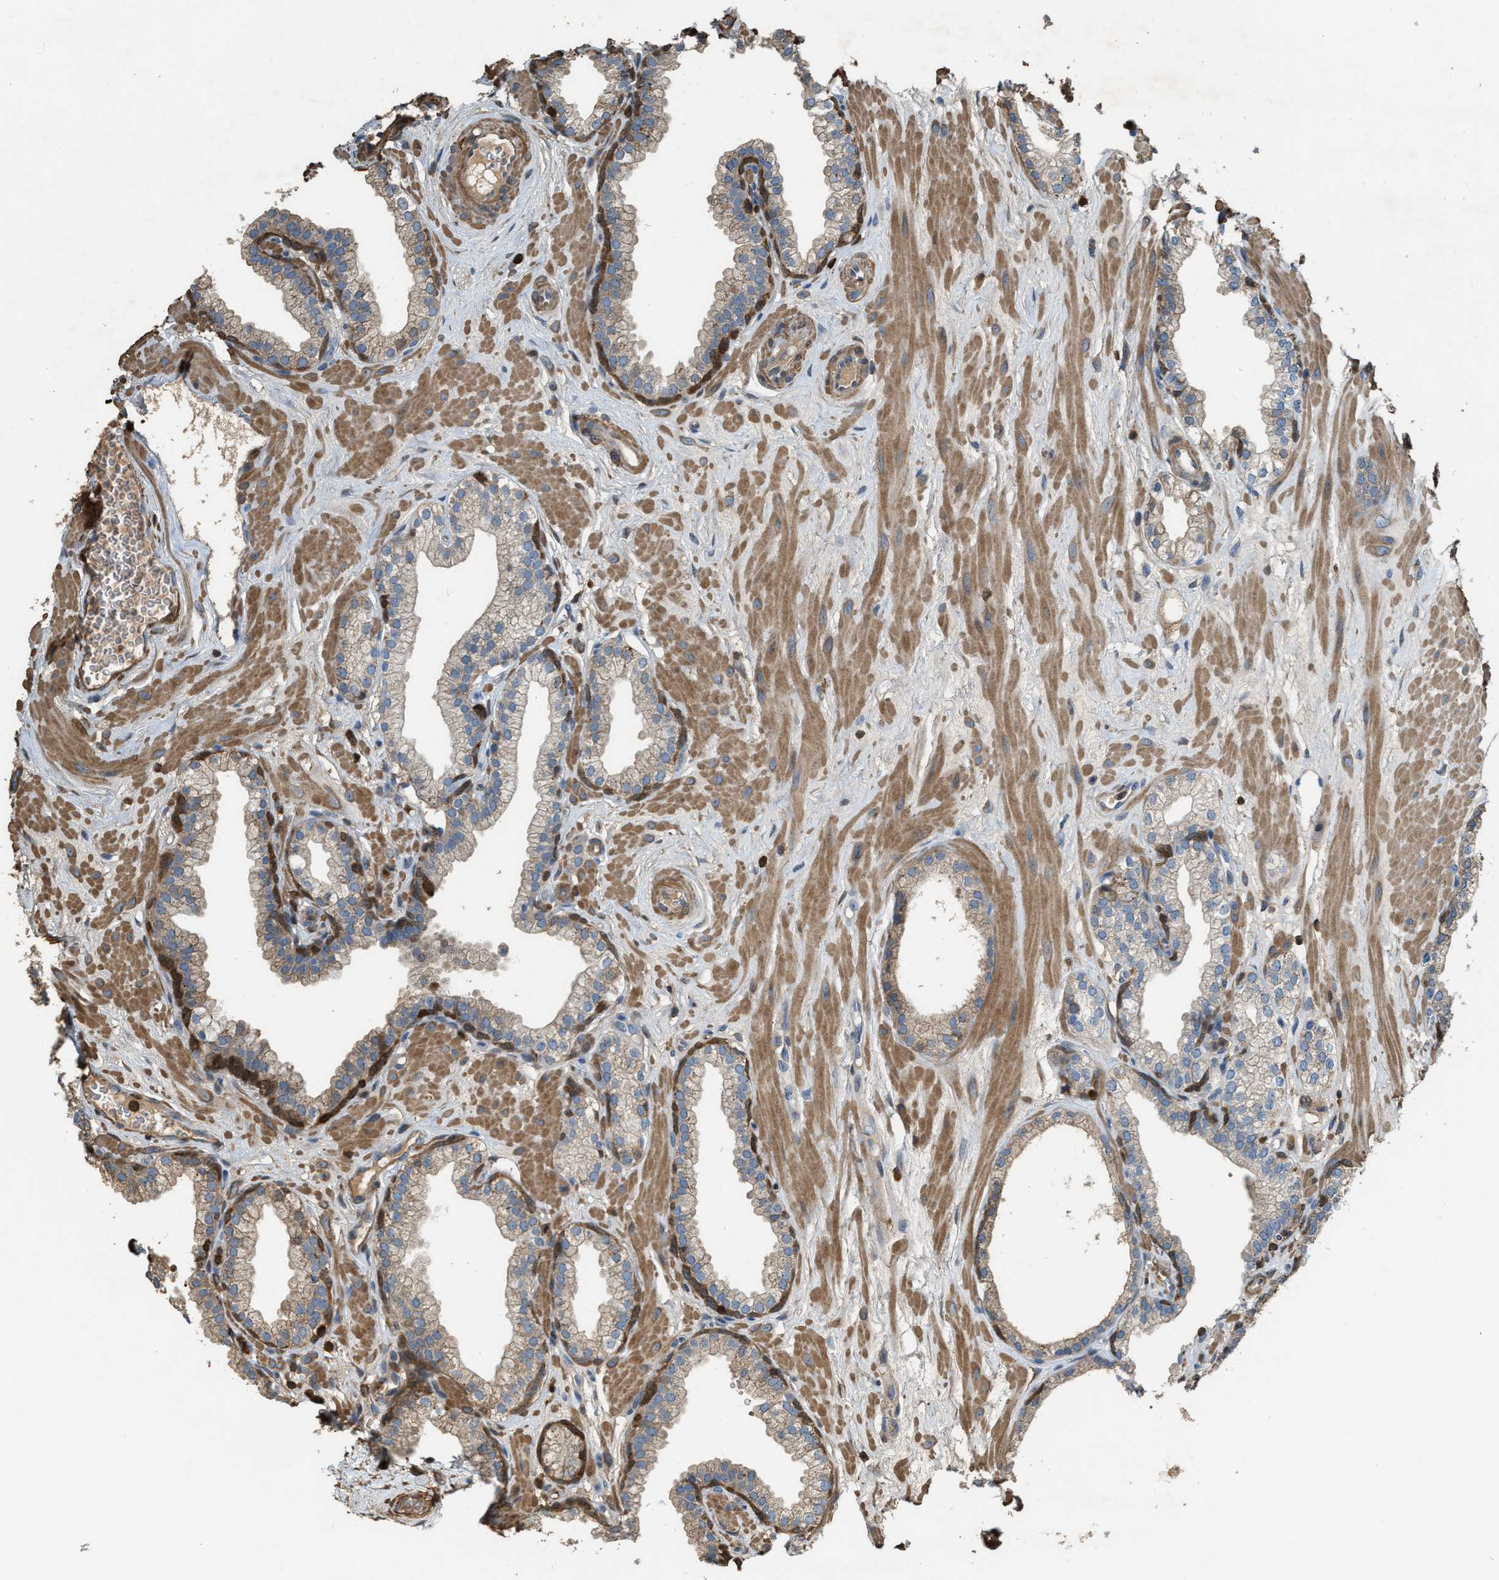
{"staining": {"intensity": "moderate", "quantity": "25%-75%", "location": "cytoplasmic/membranous"}, "tissue": "prostate", "cell_type": "Glandular cells", "image_type": "normal", "snomed": [{"axis": "morphology", "description": "Normal tissue, NOS"}, {"axis": "morphology", "description": "Urothelial carcinoma, Low grade"}, {"axis": "topography", "description": "Urinary bladder"}, {"axis": "topography", "description": "Prostate"}], "caption": "DAB immunohistochemical staining of benign human prostate shows moderate cytoplasmic/membranous protein staining in about 25%-75% of glandular cells.", "gene": "SERPINB5", "patient": {"sex": "male", "age": 60}}